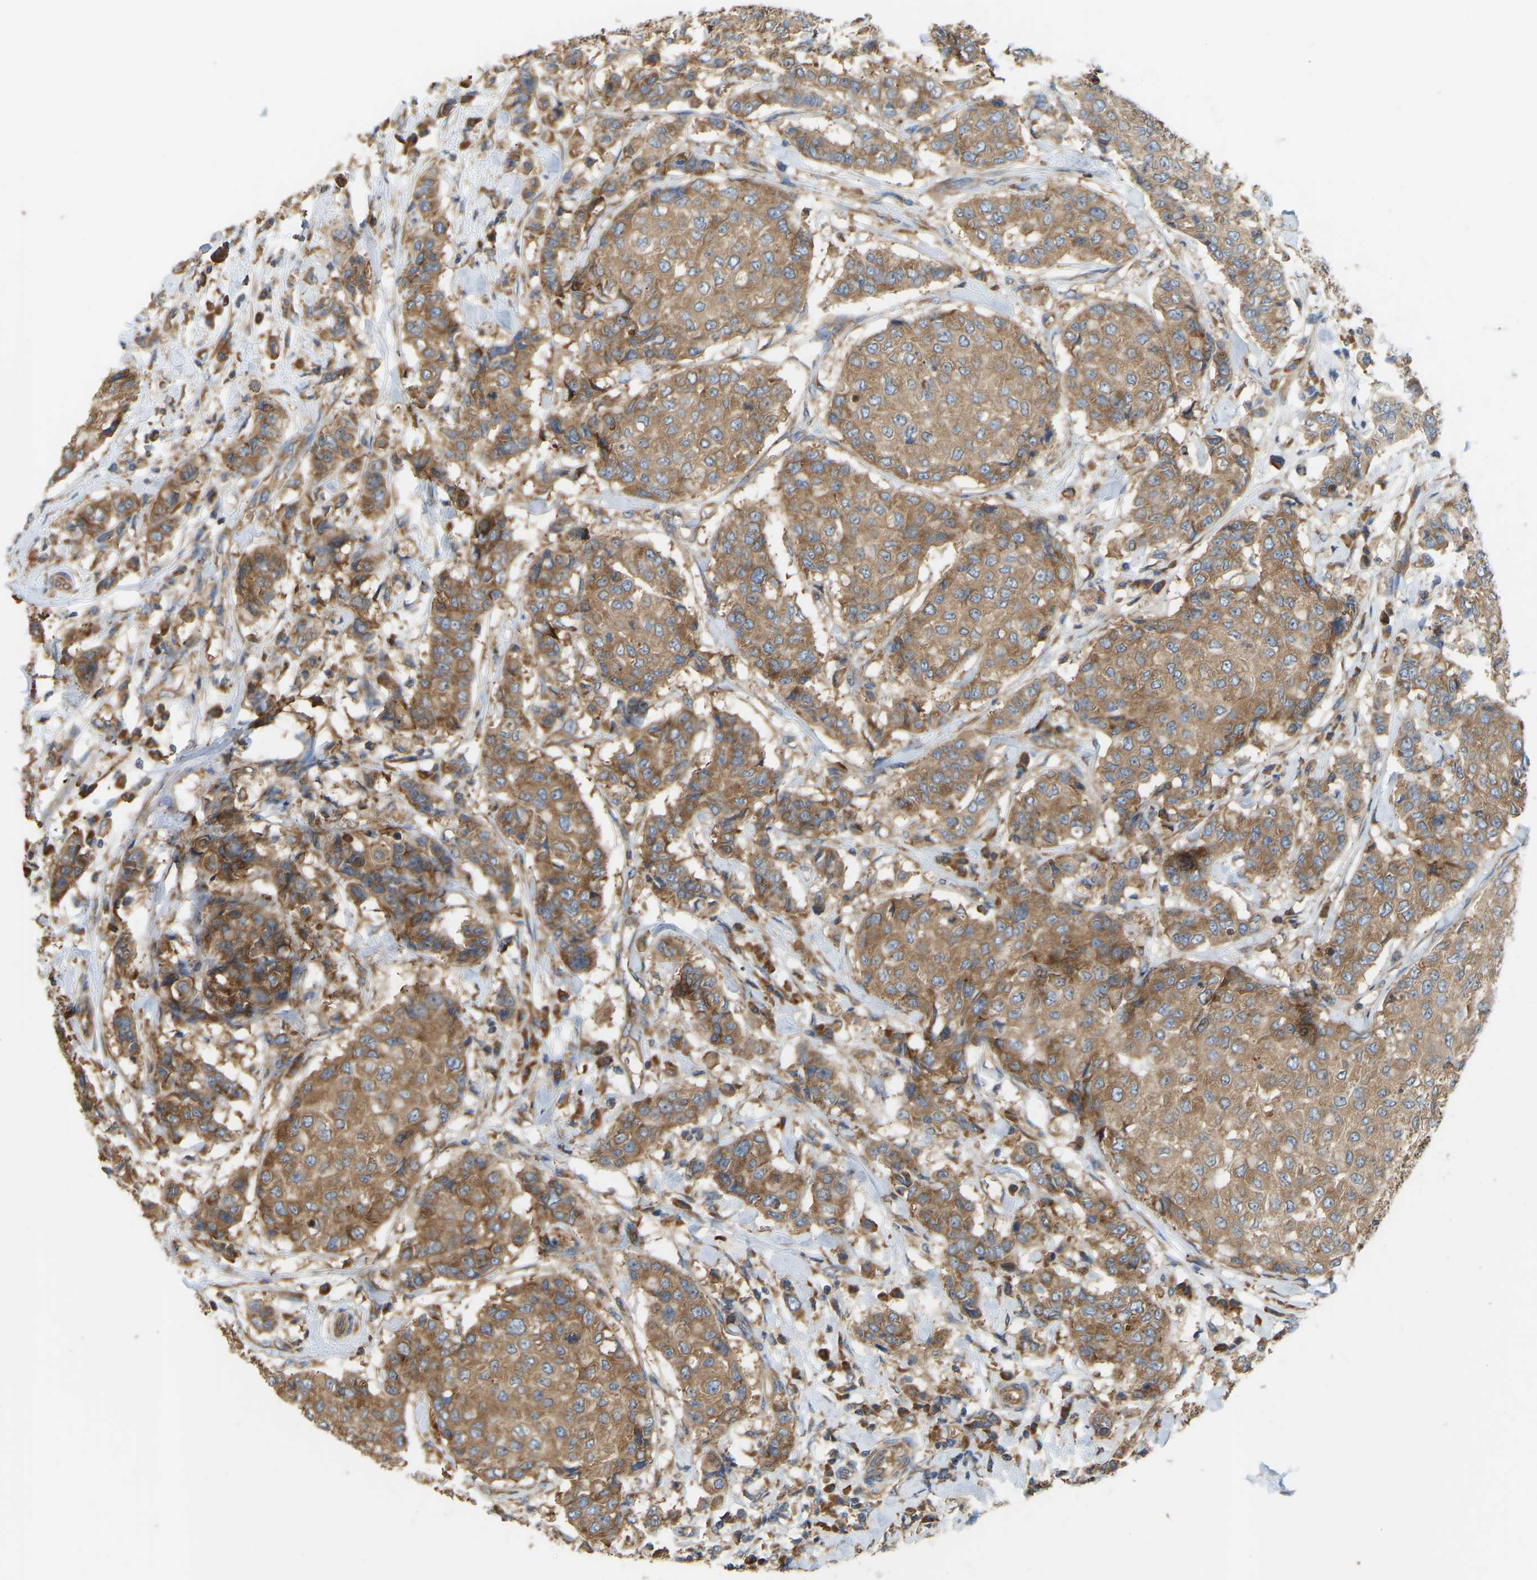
{"staining": {"intensity": "moderate", "quantity": ">75%", "location": "cytoplasmic/membranous"}, "tissue": "breast cancer", "cell_type": "Tumor cells", "image_type": "cancer", "snomed": [{"axis": "morphology", "description": "Duct carcinoma"}, {"axis": "topography", "description": "Breast"}], "caption": "Breast cancer stained for a protein (brown) exhibits moderate cytoplasmic/membranous positive expression in approximately >75% of tumor cells.", "gene": "RPS6KB2", "patient": {"sex": "female", "age": 27}}